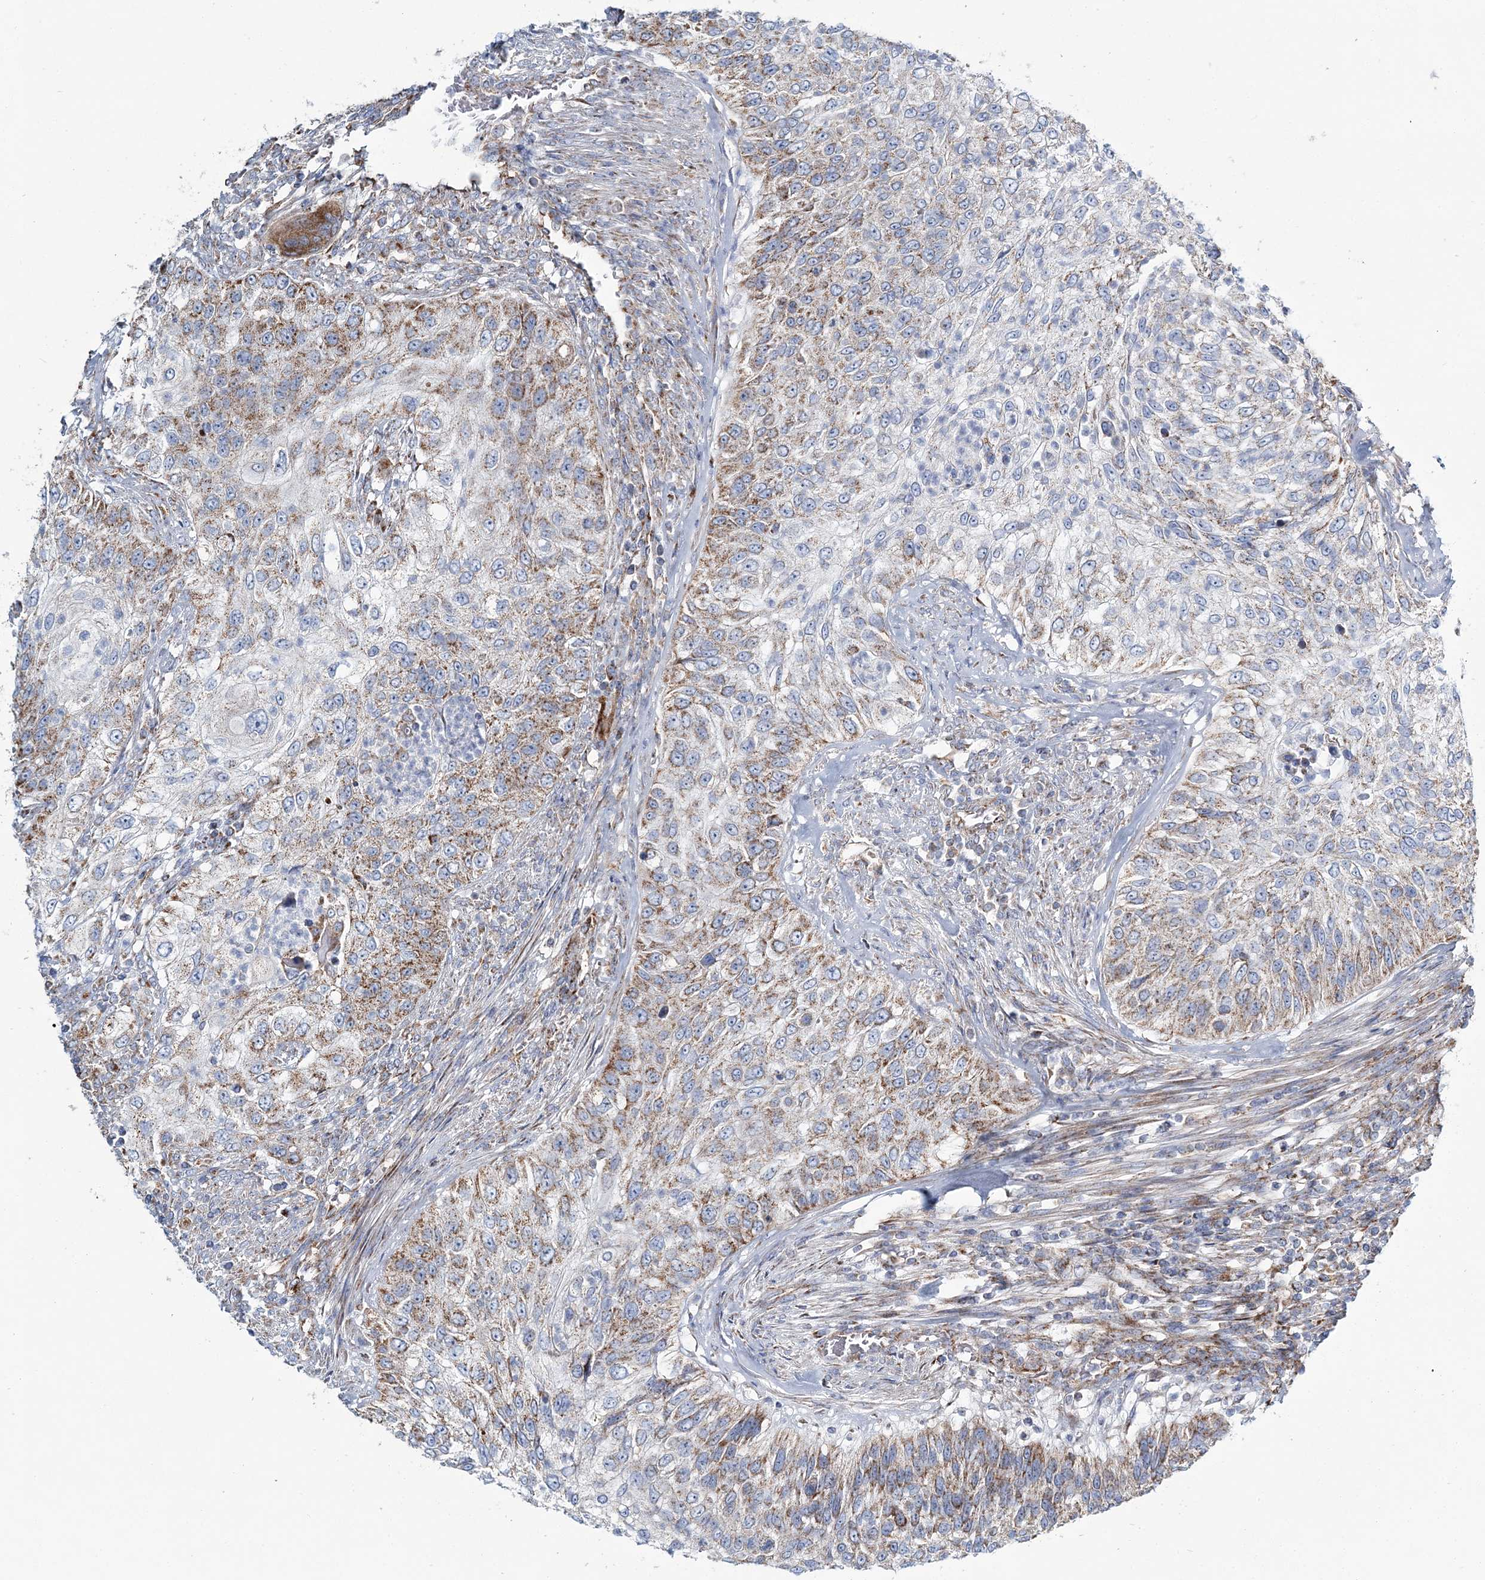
{"staining": {"intensity": "moderate", "quantity": ">75%", "location": "cytoplasmic/membranous"}, "tissue": "urothelial cancer", "cell_type": "Tumor cells", "image_type": "cancer", "snomed": [{"axis": "morphology", "description": "Urothelial carcinoma, High grade"}, {"axis": "topography", "description": "Urinary bladder"}], "caption": "Tumor cells exhibit moderate cytoplasmic/membranous staining in about >75% of cells in urothelial cancer. (DAB = brown stain, brightfield microscopy at high magnification).", "gene": "ARHGAP6", "patient": {"sex": "female", "age": 60}}